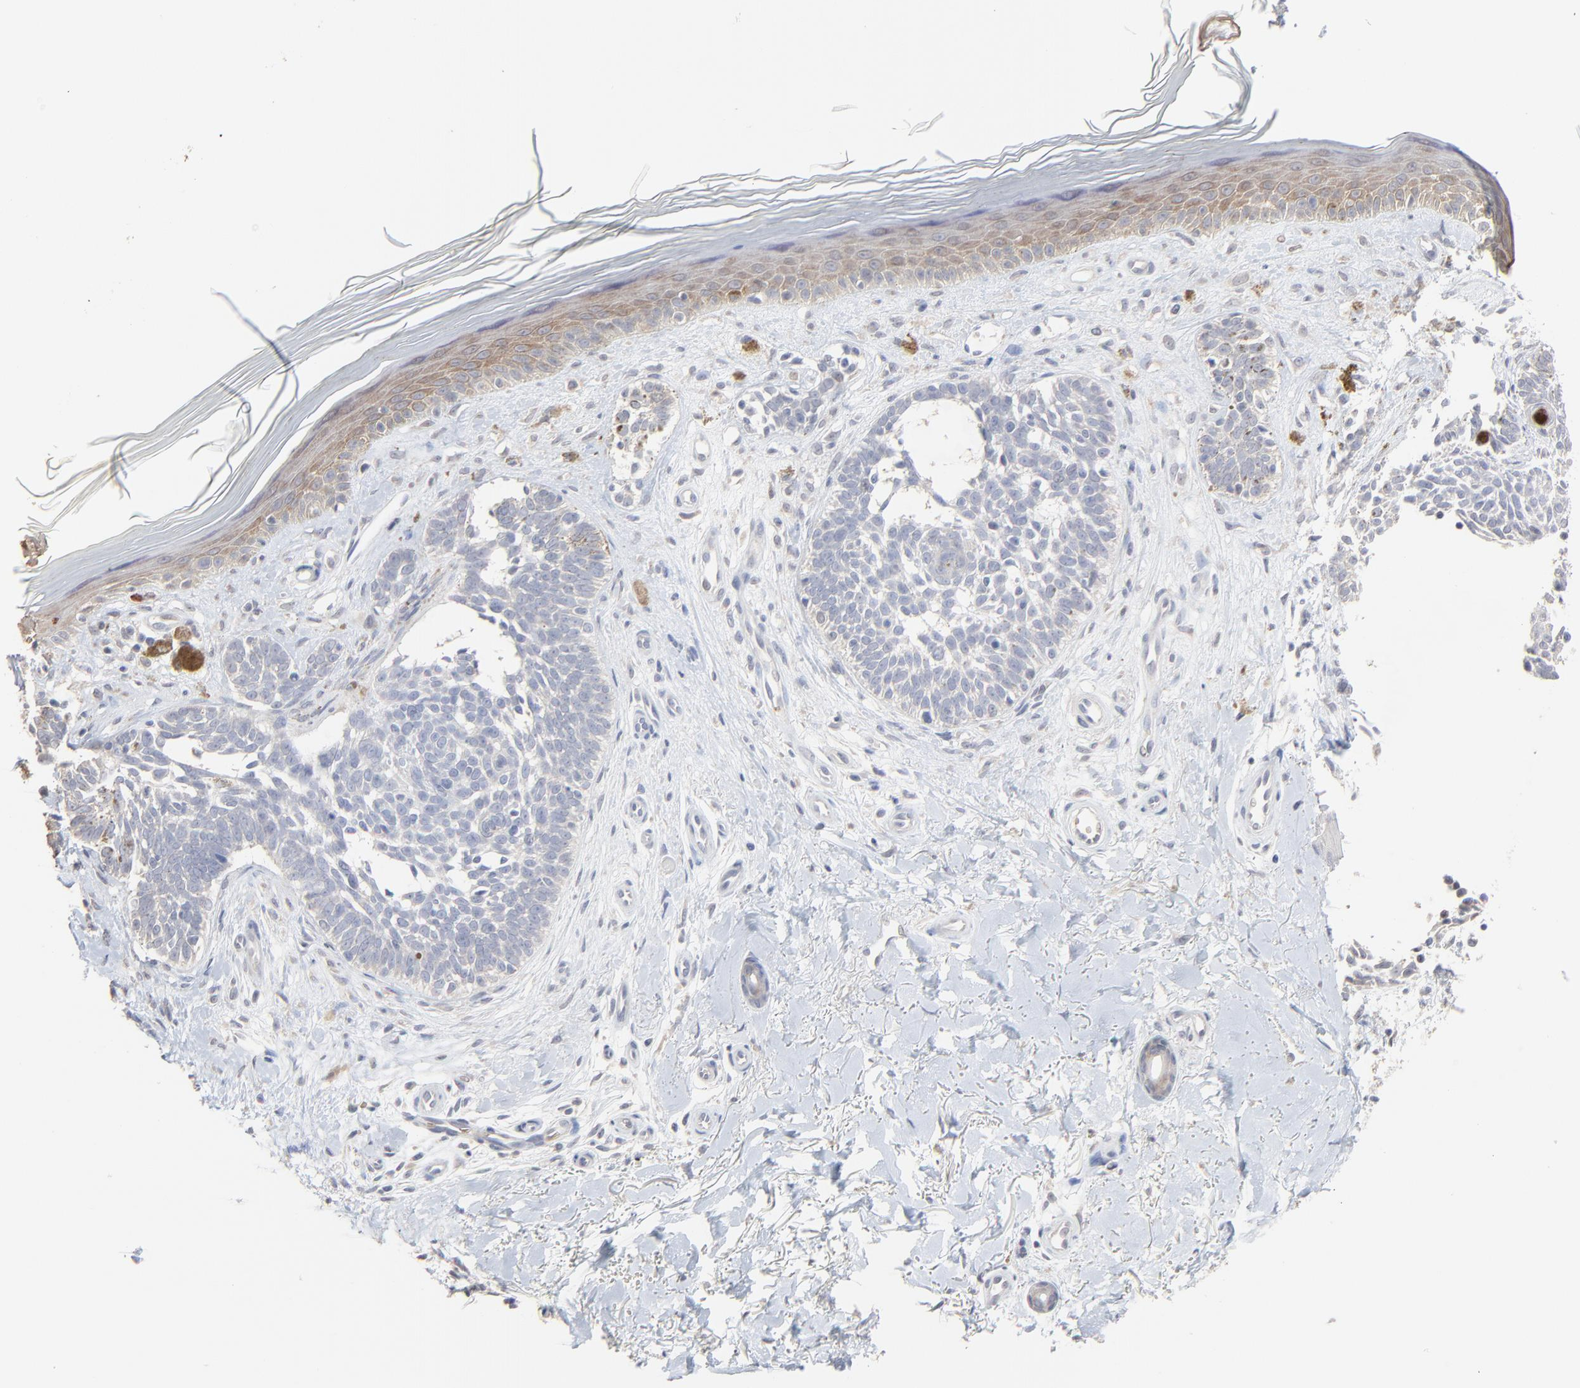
{"staining": {"intensity": "negative", "quantity": "none", "location": "none"}, "tissue": "skin cancer", "cell_type": "Tumor cells", "image_type": "cancer", "snomed": [{"axis": "morphology", "description": "Normal tissue, NOS"}, {"axis": "morphology", "description": "Basal cell carcinoma"}, {"axis": "topography", "description": "Skin"}], "caption": "IHC micrograph of skin cancer (basal cell carcinoma) stained for a protein (brown), which displays no positivity in tumor cells.", "gene": "FANCB", "patient": {"sex": "female", "age": 58}}